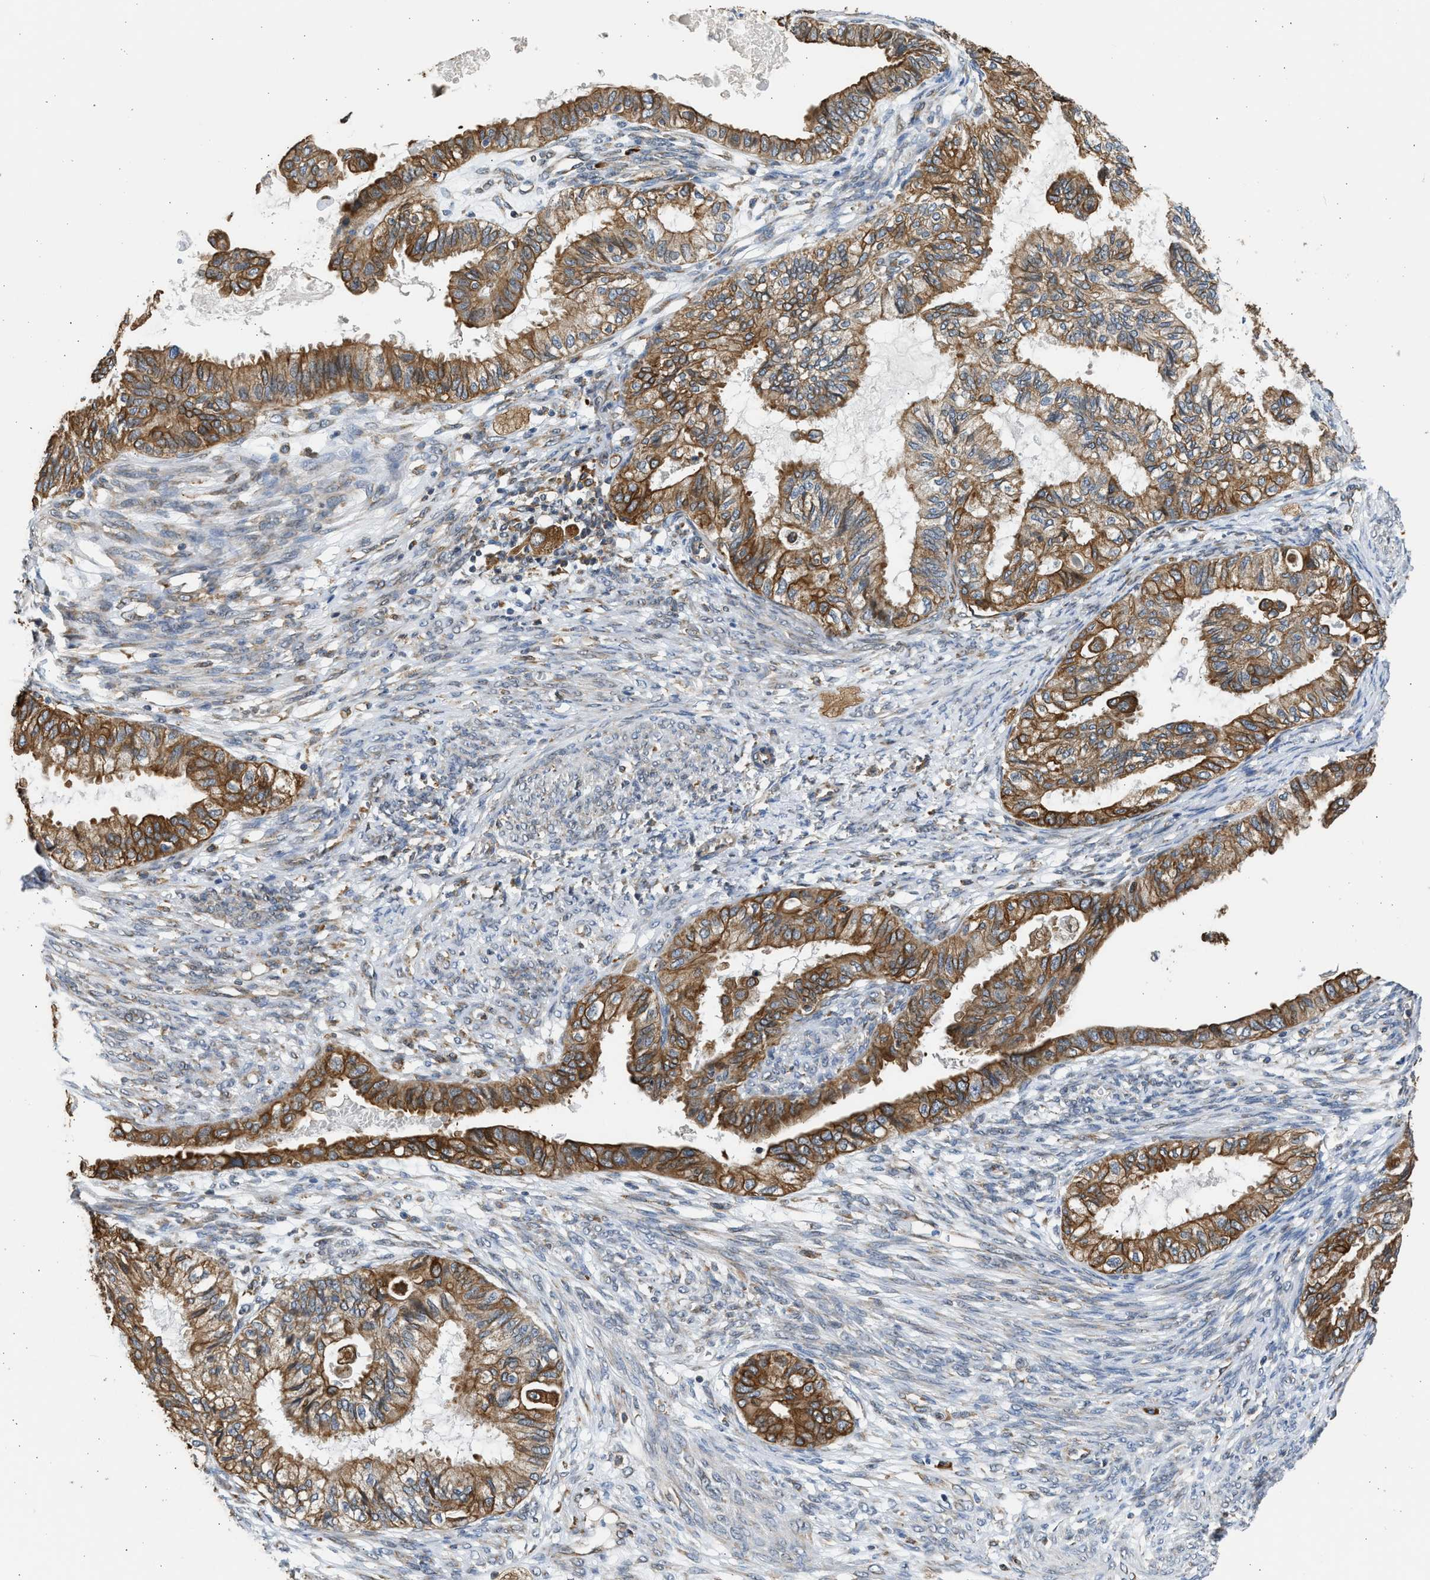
{"staining": {"intensity": "moderate", "quantity": ">75%", "location": "cytoplasmic/membranous"}, "tissue": "cervical cancer", "cell_type": "Tumor cells", "image_type": "cancer", "snomed": [{"axis": "morphology", "description": "Normal tissue, NOS"}, {"axis": "morphology", "description": "Adenocarcinoma, NOS"}, {"axis": "topography", "description": "Cervix"}, {"axis": "topography", "description": "Endometrium"}], "caption": "IHC photomicrograph of human cervical cancer stained for a protein (brown), which reveals medium levels of moderate cytoplasmic/membranous expression in about >75% of tumor cells.", "gene": "PLD2", "patient": {"sex": "female", "age": 86}}